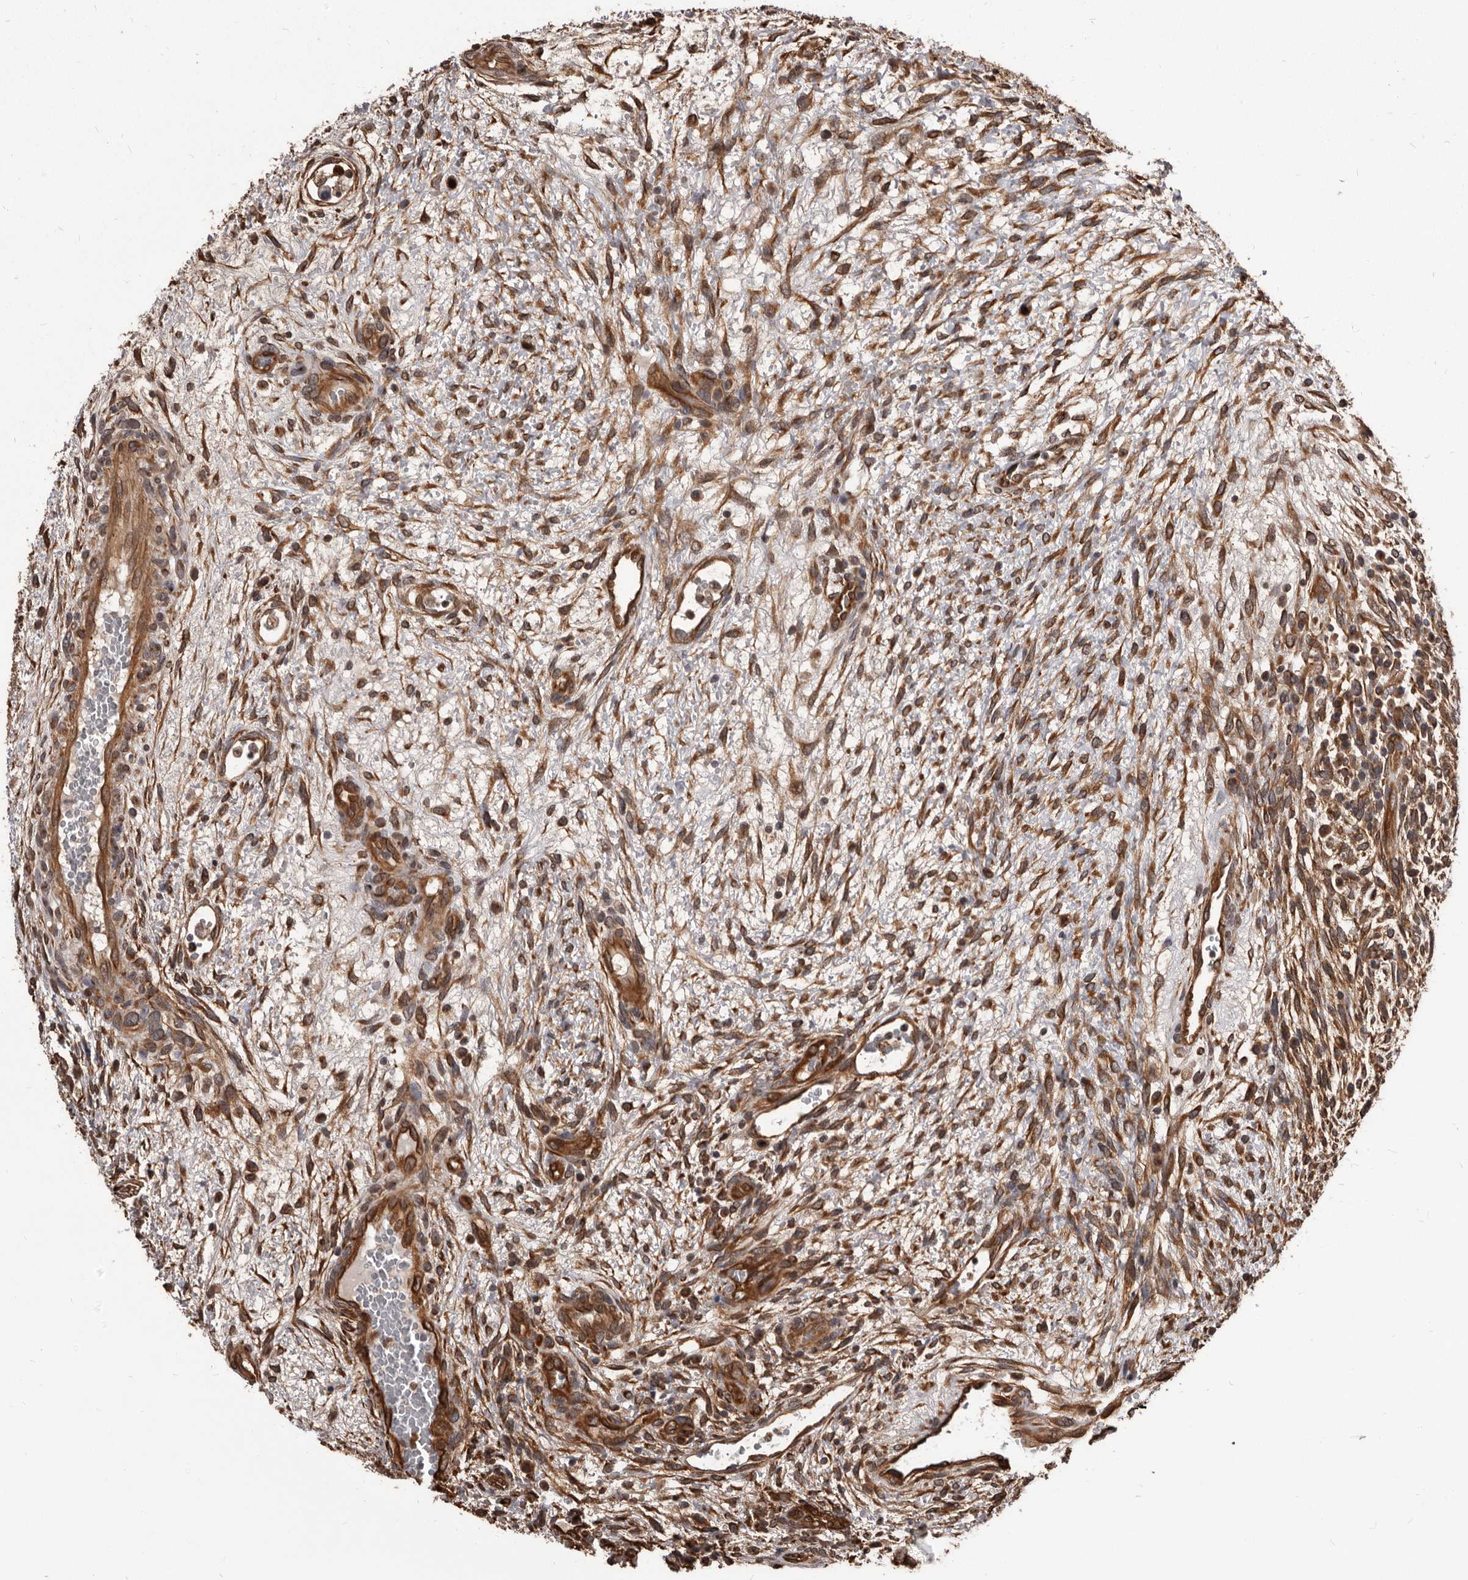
{"staining": {"intensity": "moderate", "quantity": ">75%", "location": "cytoplasmic/membranous"}, "tissue": "testis cancer", "cell_type": "Tumor cells", "image_type": "cancer", "snomed": [{"axis": "morphology", "description": "Carcinoma, Embryonal, NOS"}, {"axis": "topography", "description": "Testis"}], "caption": "Embryonal carcinoma (testis) tissue shows moderate cytoplasmic/membranous positivity in about >75% of tumor cells, visualized by immunohistochemistry.", "gene": "ADAMTS20", "patient": {"sex": "male", "age": 37}}